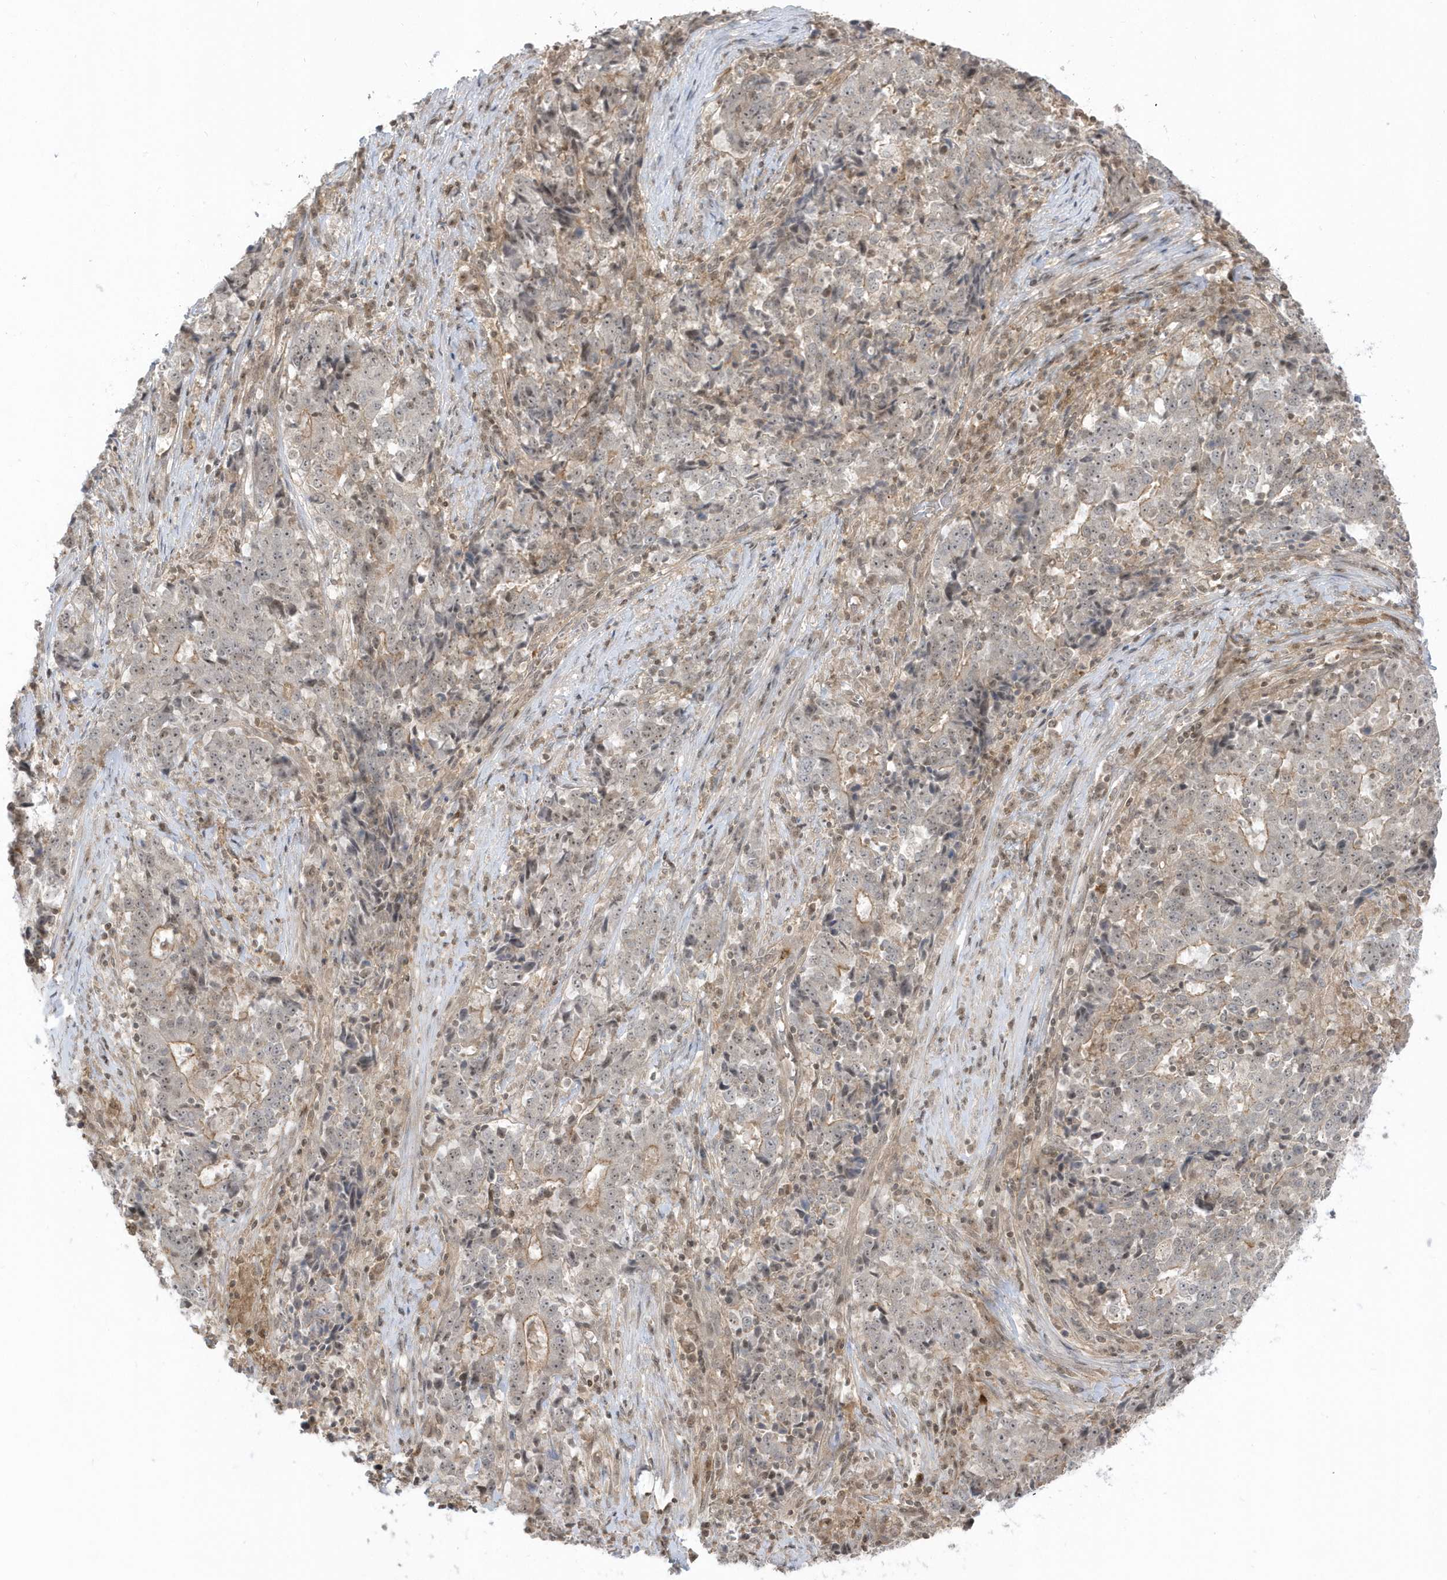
{"staining": {"intensity": "weak", "quantity": "25%-75%", "location": "nuclear"}, "tissue": "stomach cancer", "cell_type": "Tumor cells", "image_type": "cancer", "snomed": [{"axis": "morphology", "description": "Adenocarcinoma, NOS"}, {"axis": "topography", "description": "Stomach"}], "caption": "Adenocarcinoma (stomach) stained with a brown dye exhibits weak nuclear positive positivity in about 25%-75% of tumor cells.", "gene": "PPP1R7", "patient": {"sex": "male", "age": 59}}